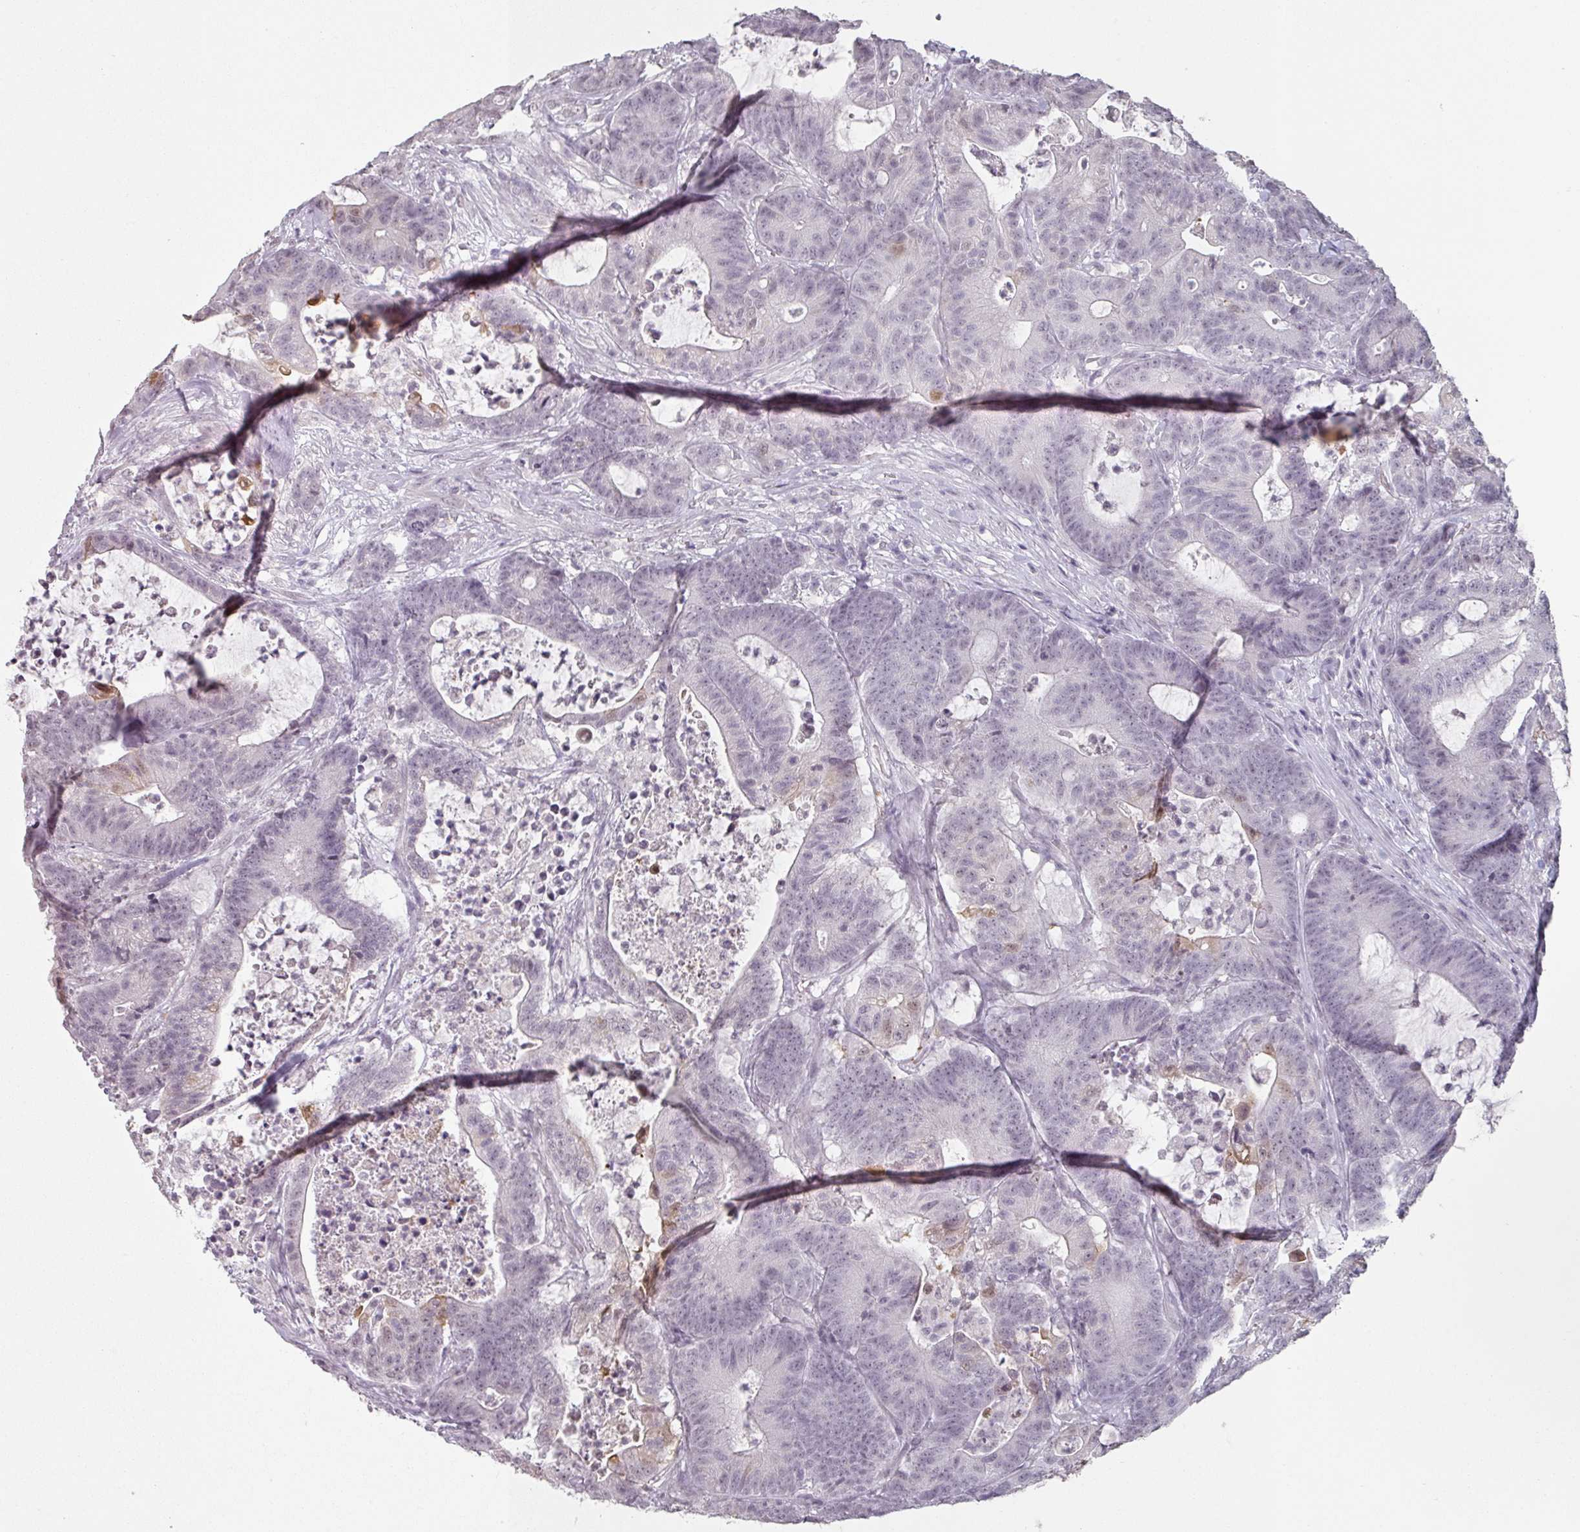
{"staining": {"intensity": "moderate", "quantity": "<25%", "location": "cytoplasmic/membranous"}, "tissue": "colorectal cancer", "cell_type": "Tumor cells", "image_type": "cancer", "snomed": [{"axis": "morphology", "description": "Adenocarcinoma, NOS"}, {"axis": "topography", "description": "Colon"}], "caption": "Immunohistochemistry (IHC) of human colorectal adenocarcinoma reveals low levels of moderate cytoplasmic/membranous expression in about <25% of tumor cells. The protein of interest is shown in brown color, while the nuclei are stained blue.", "gene": "SPRR1A", "patient": {"sex": "female", "age": 84}}